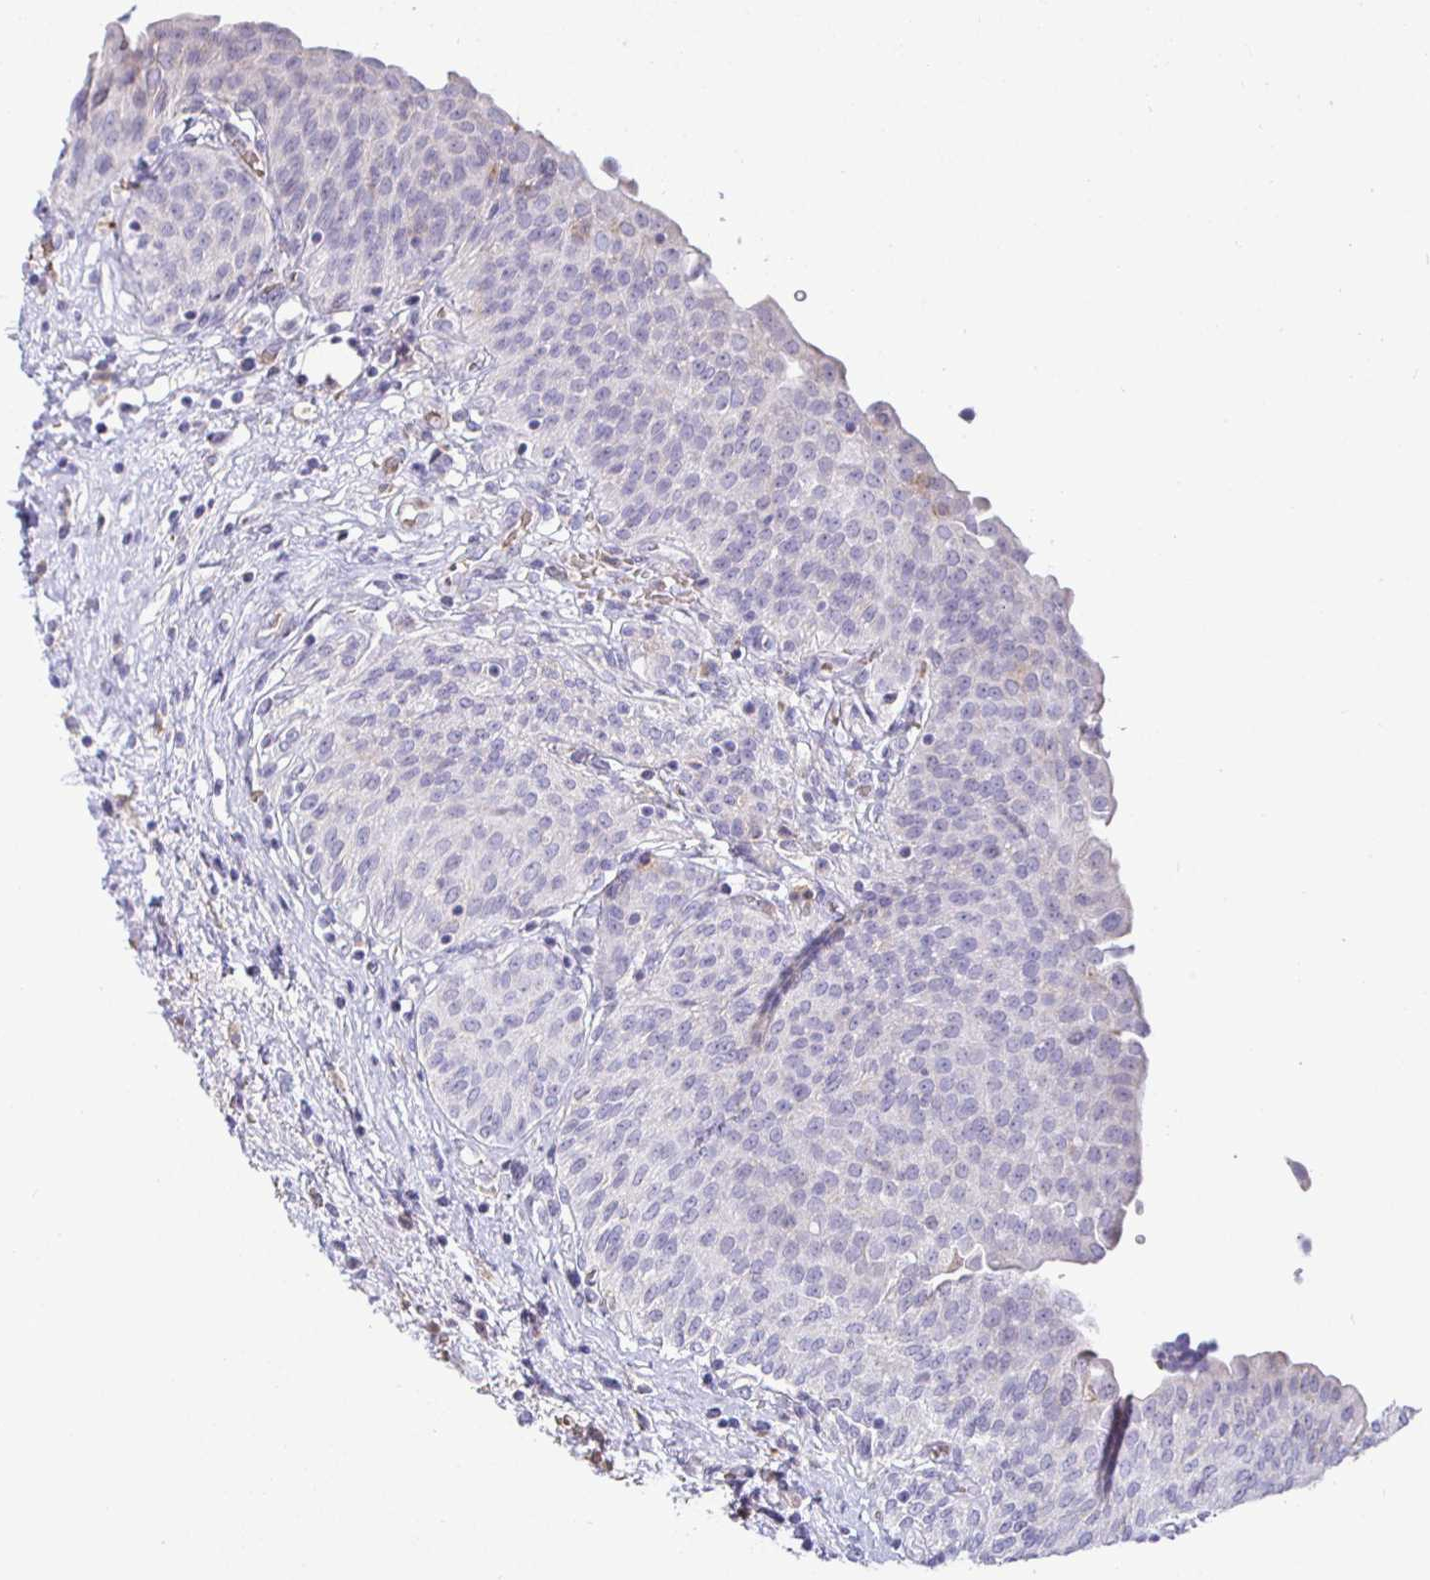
{"staining": {"intensity": "negative", "quantity": "none", "location": "none"}, "tissue": "urinary bladder", "cell_type": "Urothelial cells", "image_type": "normal", "snomed": [{"axis": "morphology", "description": "Normal tissue, NOS"}, {"axis": "topography", "description": "Urinary bladder"}], "caption": "A high-resolution image shows immunohistochemistry (IHC) staining of normal urinary bladder, which reveals no significant expression in urothelial cells. (DAB immunohistochemistry (IHC) with hematoxylin counter stain).", "gene": "SIRPA", "patient": {"sex": "male", "age": 68}}